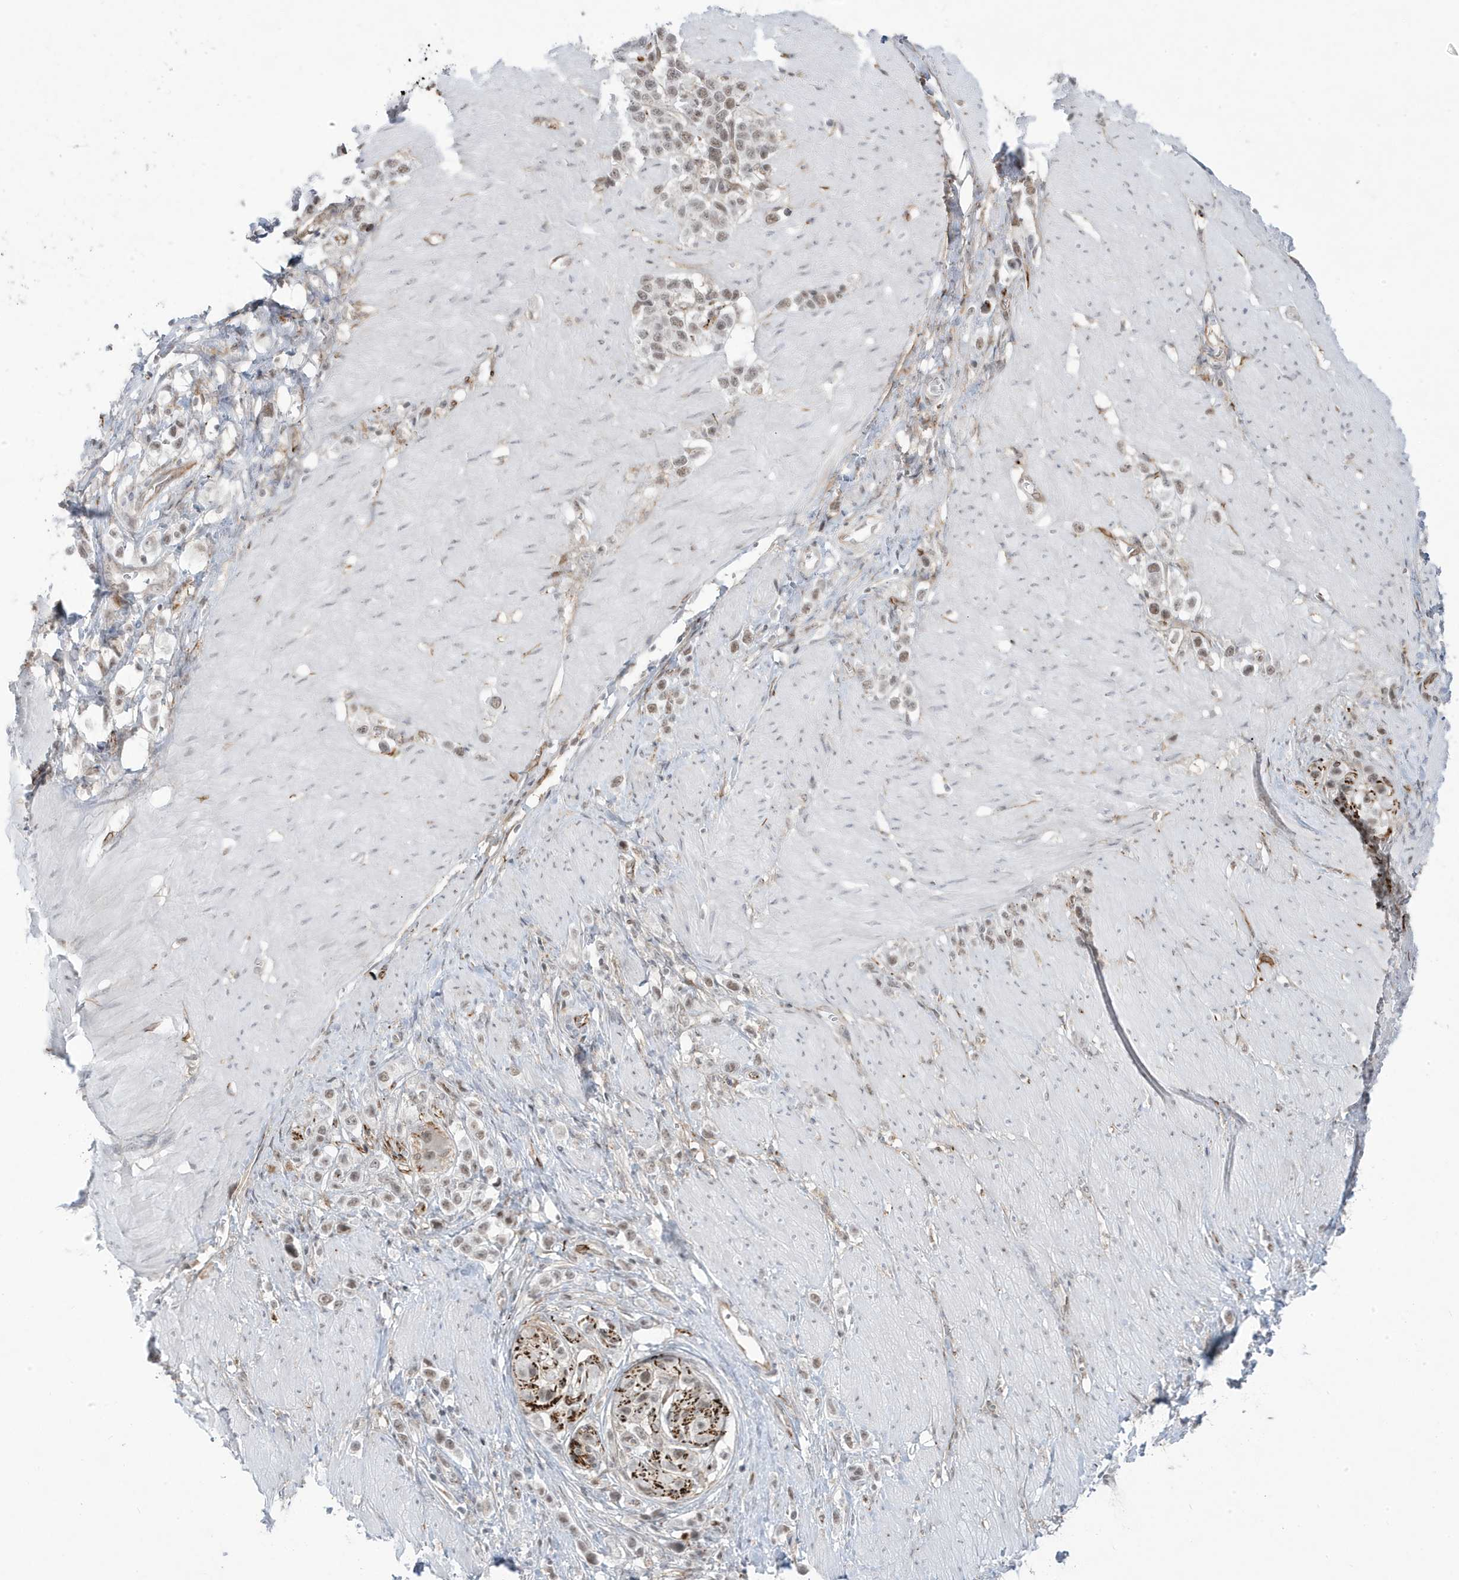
{"staining": {"intensity": "weak", "quantity": ">75%", "location": "nuclear"}, "tissue": "stomach cancer", "cell_type": "Tumor cells", "image_type": "cancer", "snomed": [{"axis": "morphology", "description": "Normal tissue, NOS"}, {"axis": "morphology", "description": "Adenocarcinoma, NOS"}, {"axis": "topography", "description": "Stomach, upper"}, {"axis": "topography", "description": "Stomach"}], "caption": "A brown stain highlights weak nuclear positivity of a protein in stomach cancer (adenocarcinoma) tumor cells.", "gene": "ADAMTSL3", "patient": {"sex": "female", "age": 65}}